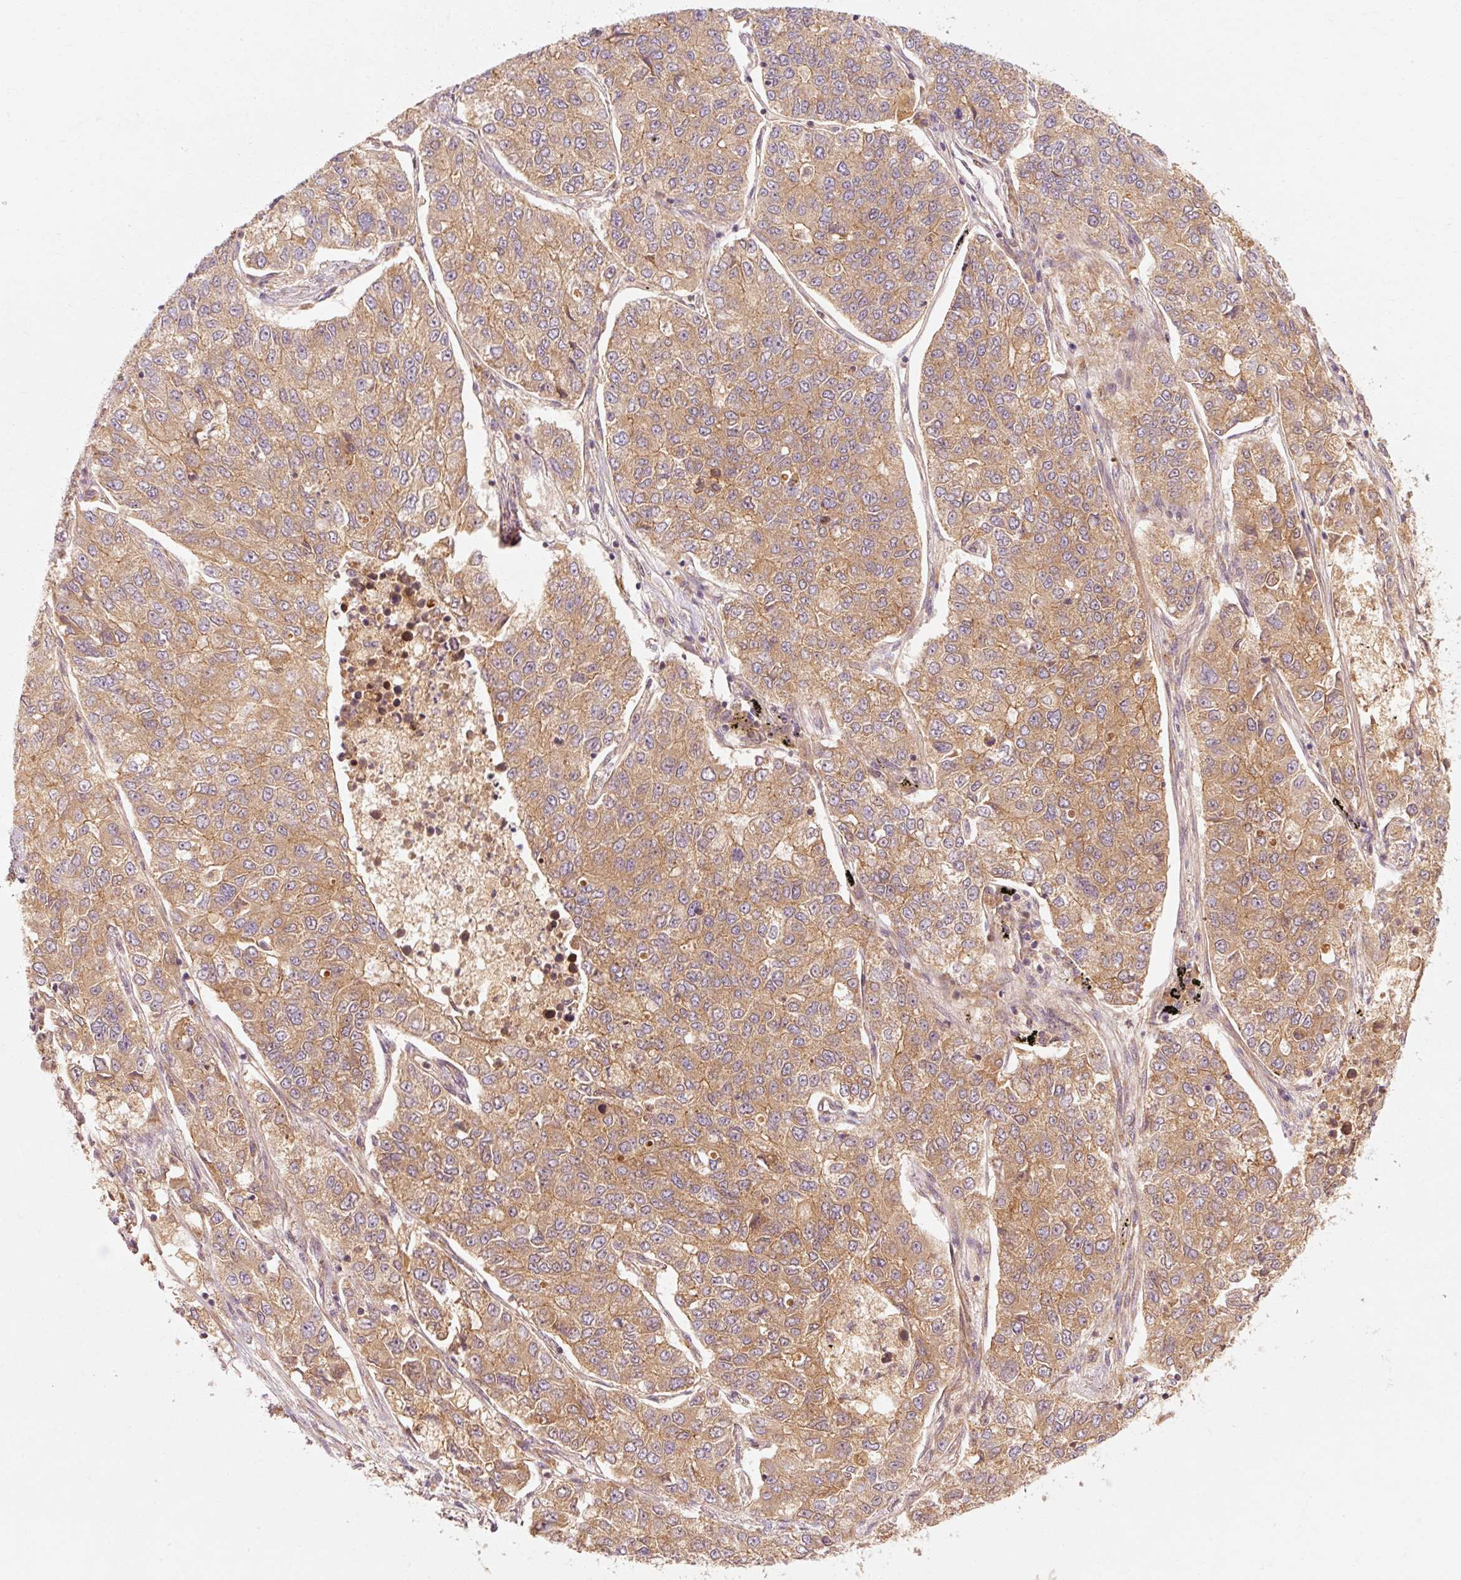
{"staining": {"intensity": "moderate", "quantity": ">75%", "location": "cytoplasmic/membranous"}, "tissue": "lung cancer", "cell_type": "Tumor cells", "image_type": "cancer", "snomed": [{"axis": "morphology", "description": "Adenocarcinoma, NOS"}, {"axis": "topography", "description": "Lung"}], "caption": "IHC staining of lung adenocarcinoma, which exhibits medium levels of moderate cytoplasmic/membranous expression in approximately >75% of tumor cells indicating moderate cytoplasmic/membranous protein staining. The staining was performed using DAB (brown) for protein detection and nuclei were counterstained in hematoxylin (blue).", "gene": "CTNNA1", "patient": {"sex": "male", "age": 49}}